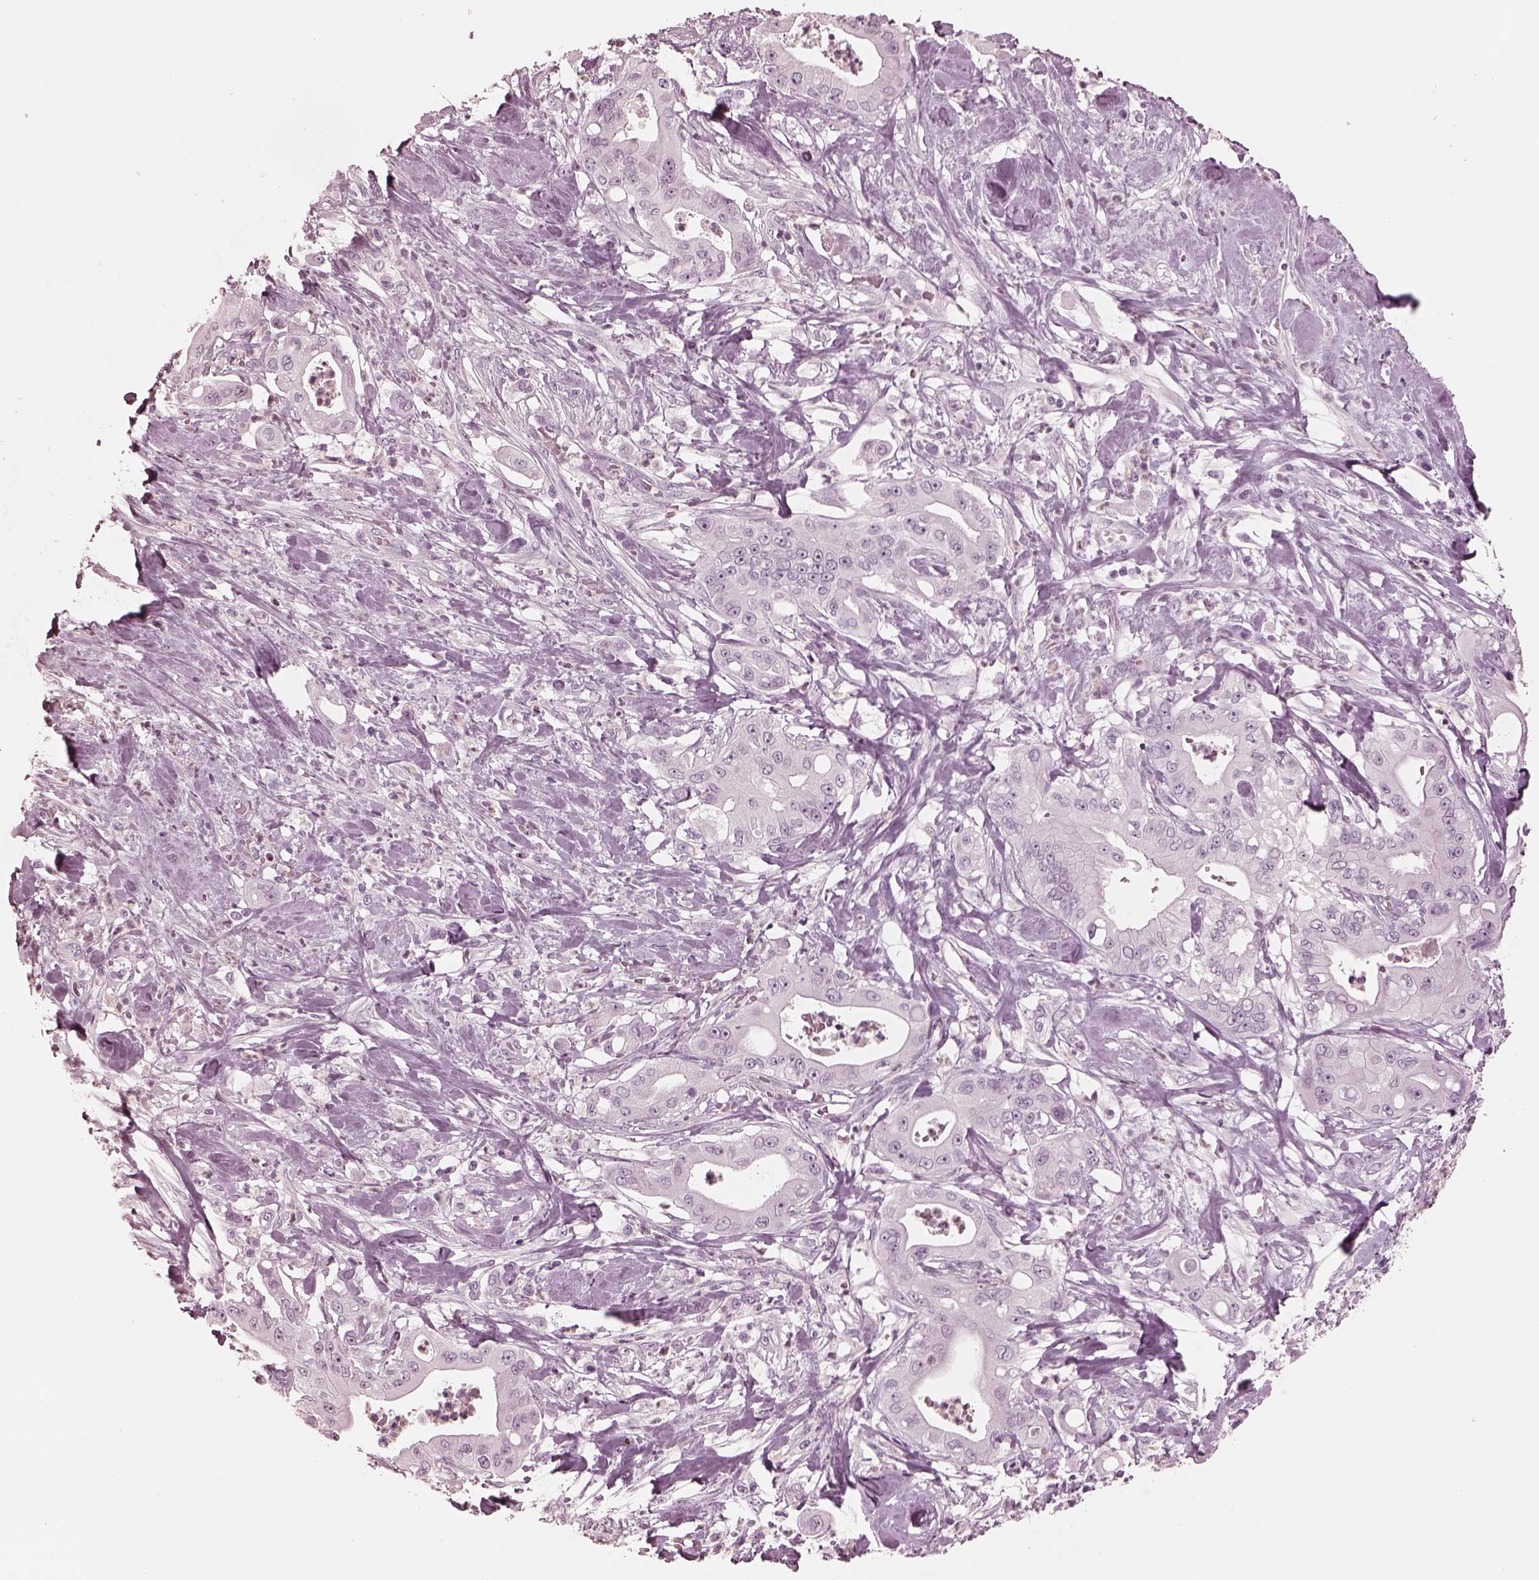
{"staining": {"intensity": "negative", "quantity": "none", "location": "none"}, "tissue": "pancreatic cancer", "cell_type": "Tumor cells", "image_type": "cancer", "snomed": [{"axis": "morphology", "description": "Adenocarcinoma, NOS"}, {"axis": "topography", "description": "Pancreas"}], "caption": "The immunohistochemistry (IHC) photomicrograph has no significant positivity in tumor cells of adenocarcinoma (pancreatic) tissue.", "gene": "CSH1", "patient": {"sex": "male", "age": 71}}